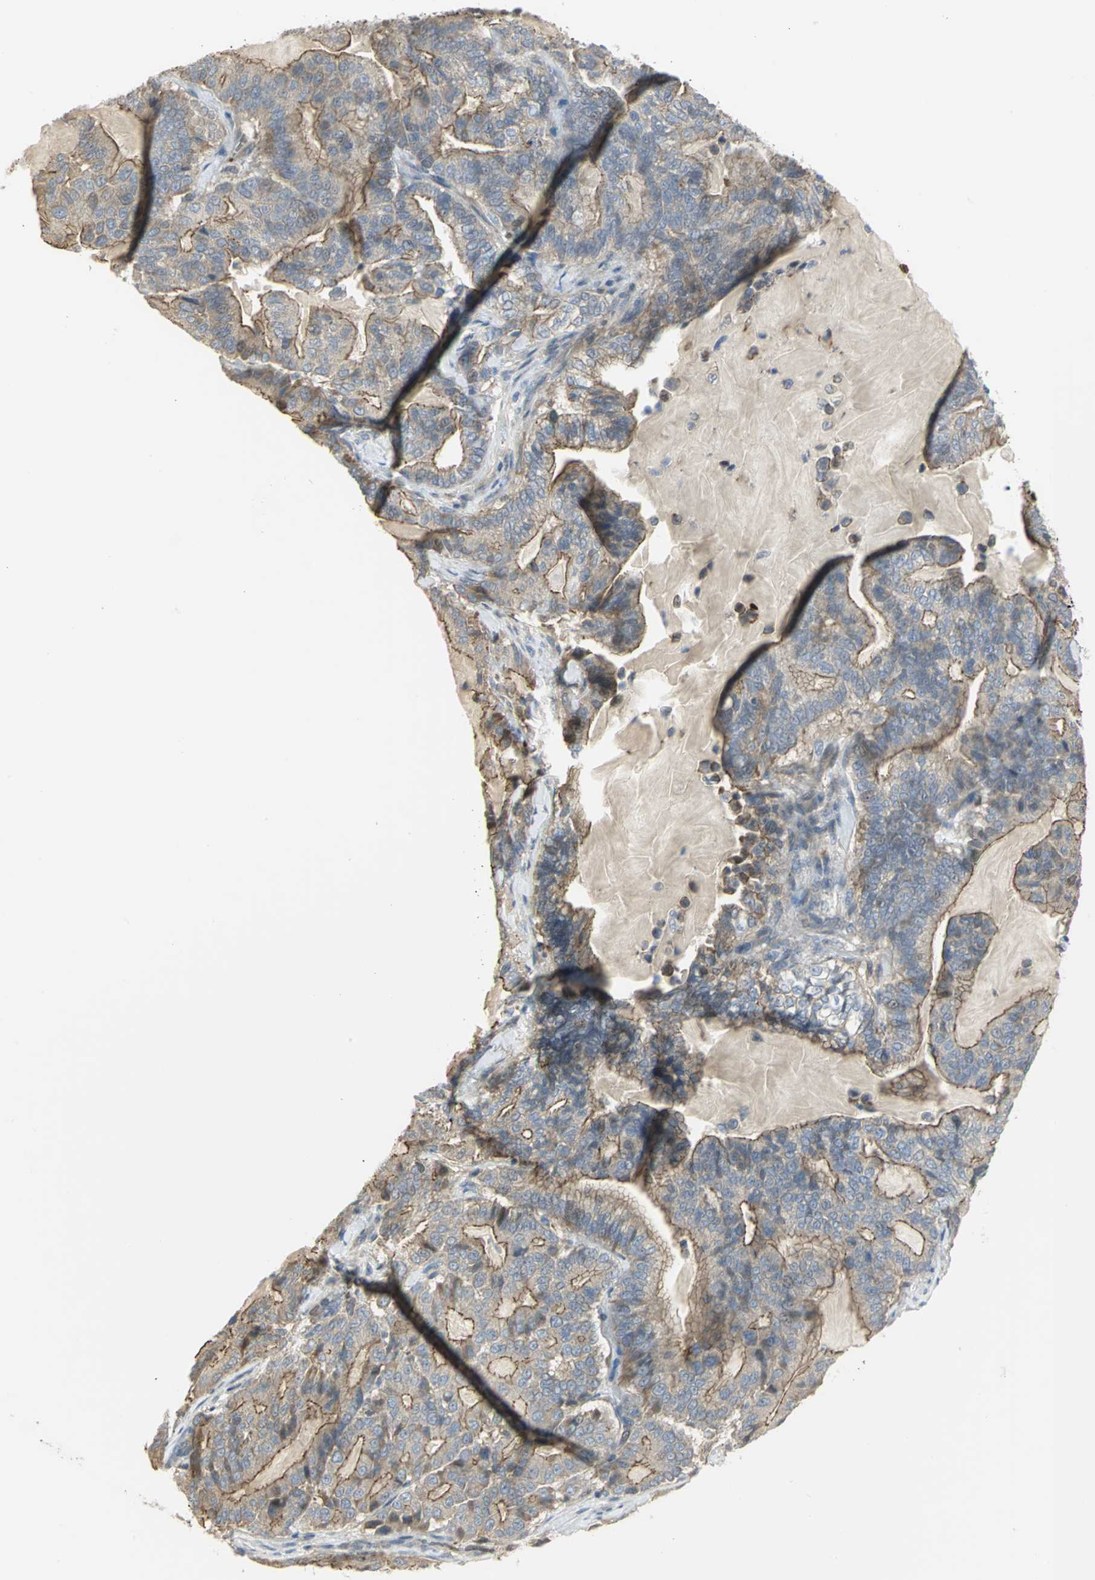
{"staining": {"intensity": "moderate", "quantity": ">75%", "location": "cytoplasmic/membranous"}, "tissue": "pancreatic cancer", "cell_type": "Tumor cells", "image_type": "cancer", "snomed": [{"axis": "morphology", "description": "Adenocarcinoma, NOS"}, {"axis": "topography", "description": "Pancreas"}], "caption": "DAB immunohistochemical staining of human adenocarcinoma (pancreatic) displays moderate cytoplasmic/membranous protein positivity in approximately >75% of tumor cells. (brown staining indicates protein expression, while blue staining denotes nuclei).", "gene": "ANK1", "patient": {"sex": "male", "age": 63}}